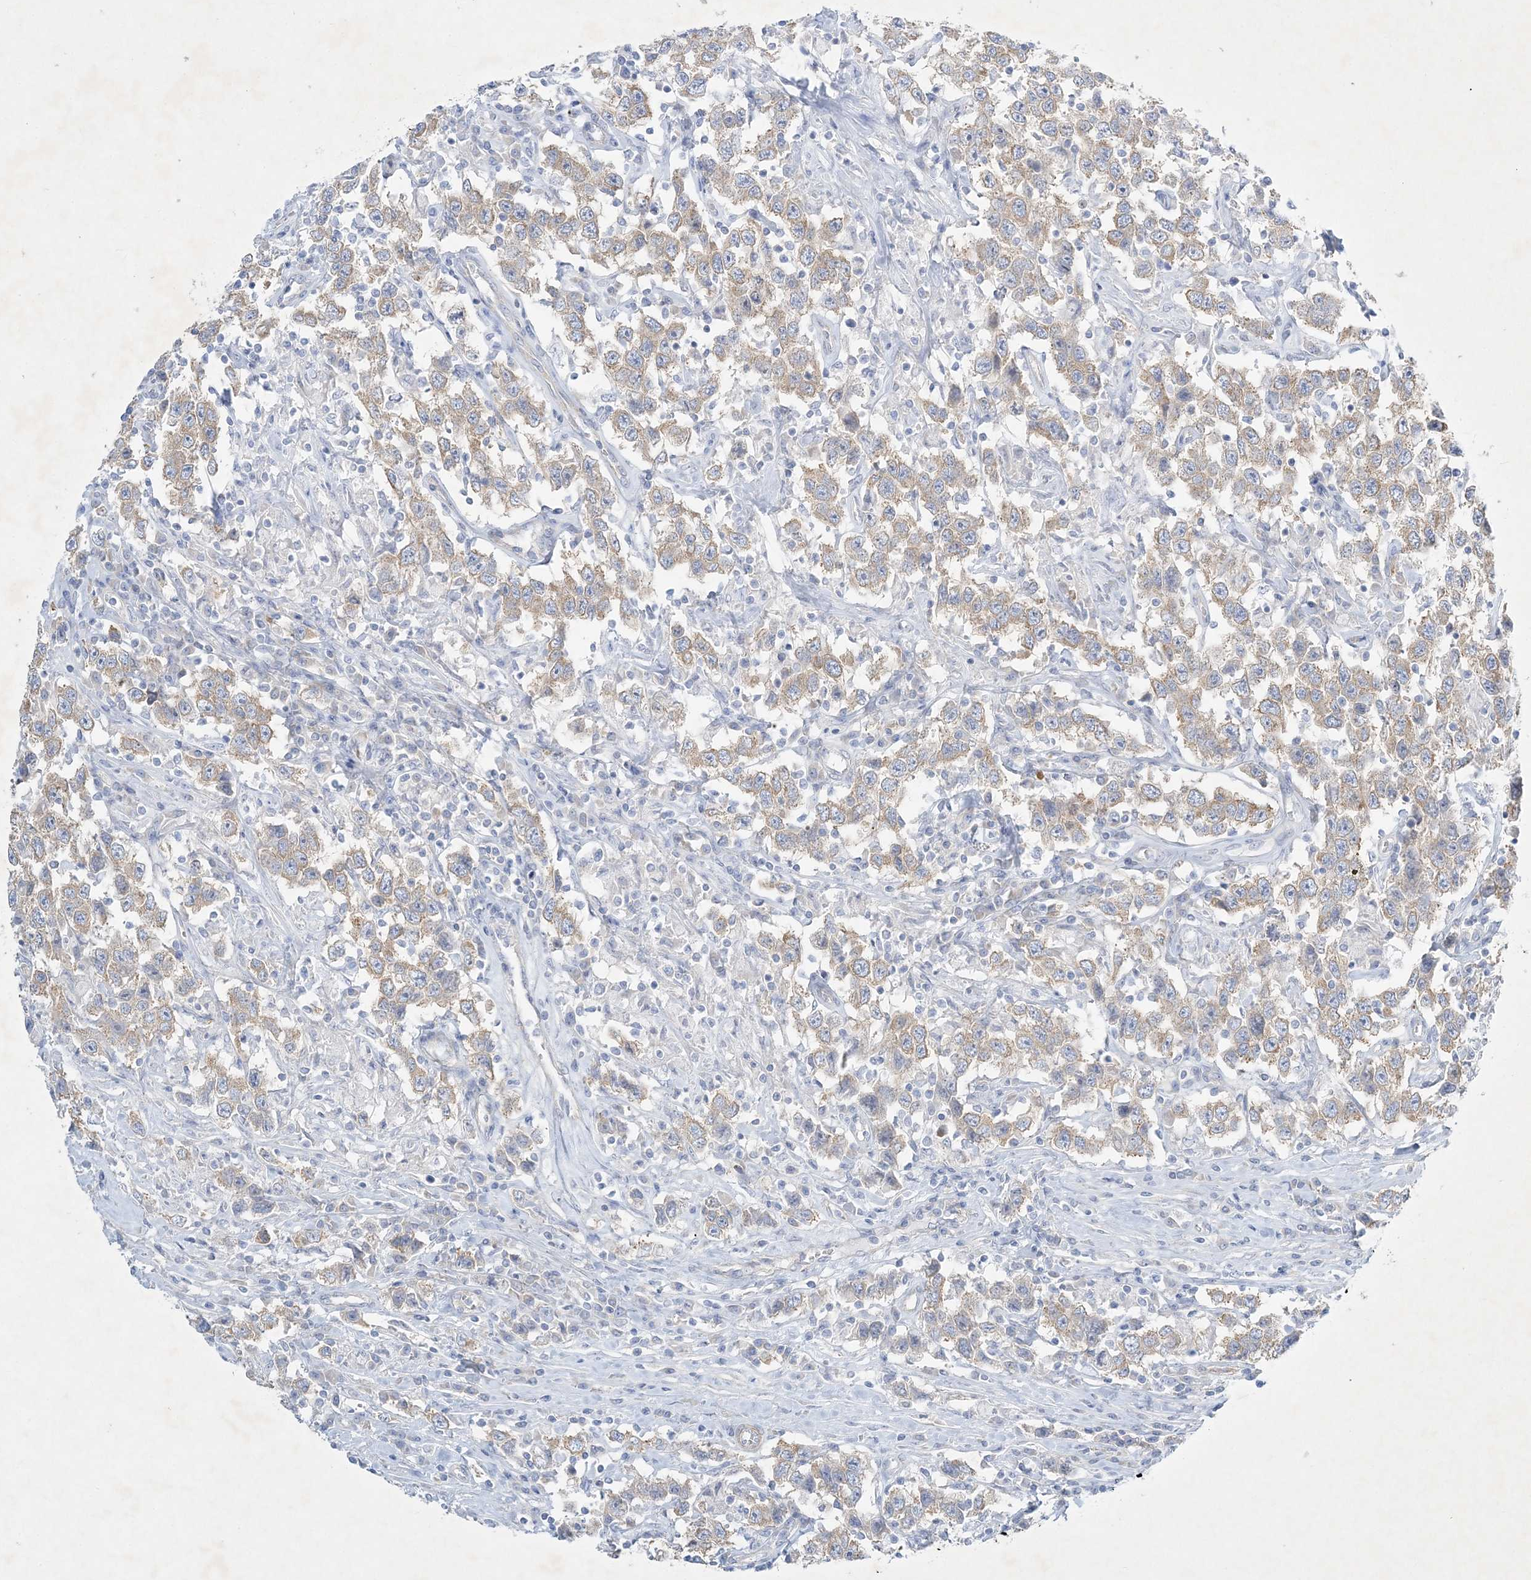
{"staining": {"intensity": "weak", "quantity": ">75%", "location": "cytoplasmic/membranous"}, "tissue": "testis cancer", "cell_type": "Tumor cells", "image_type": "cancer", "snomed": [{"axis": "morphology", "description": "Seminoma, NOS"}, {"axis": "topography", "description": "Testis"}], "caption": "An image showing weak cytoplasmic/membranous expression in approximately >75% of tumor cells in testis cancer, as visualized by brown immunohistochemical staining.", "gene": "FARSB", "patient": {"sex": "male", "age": 41}}